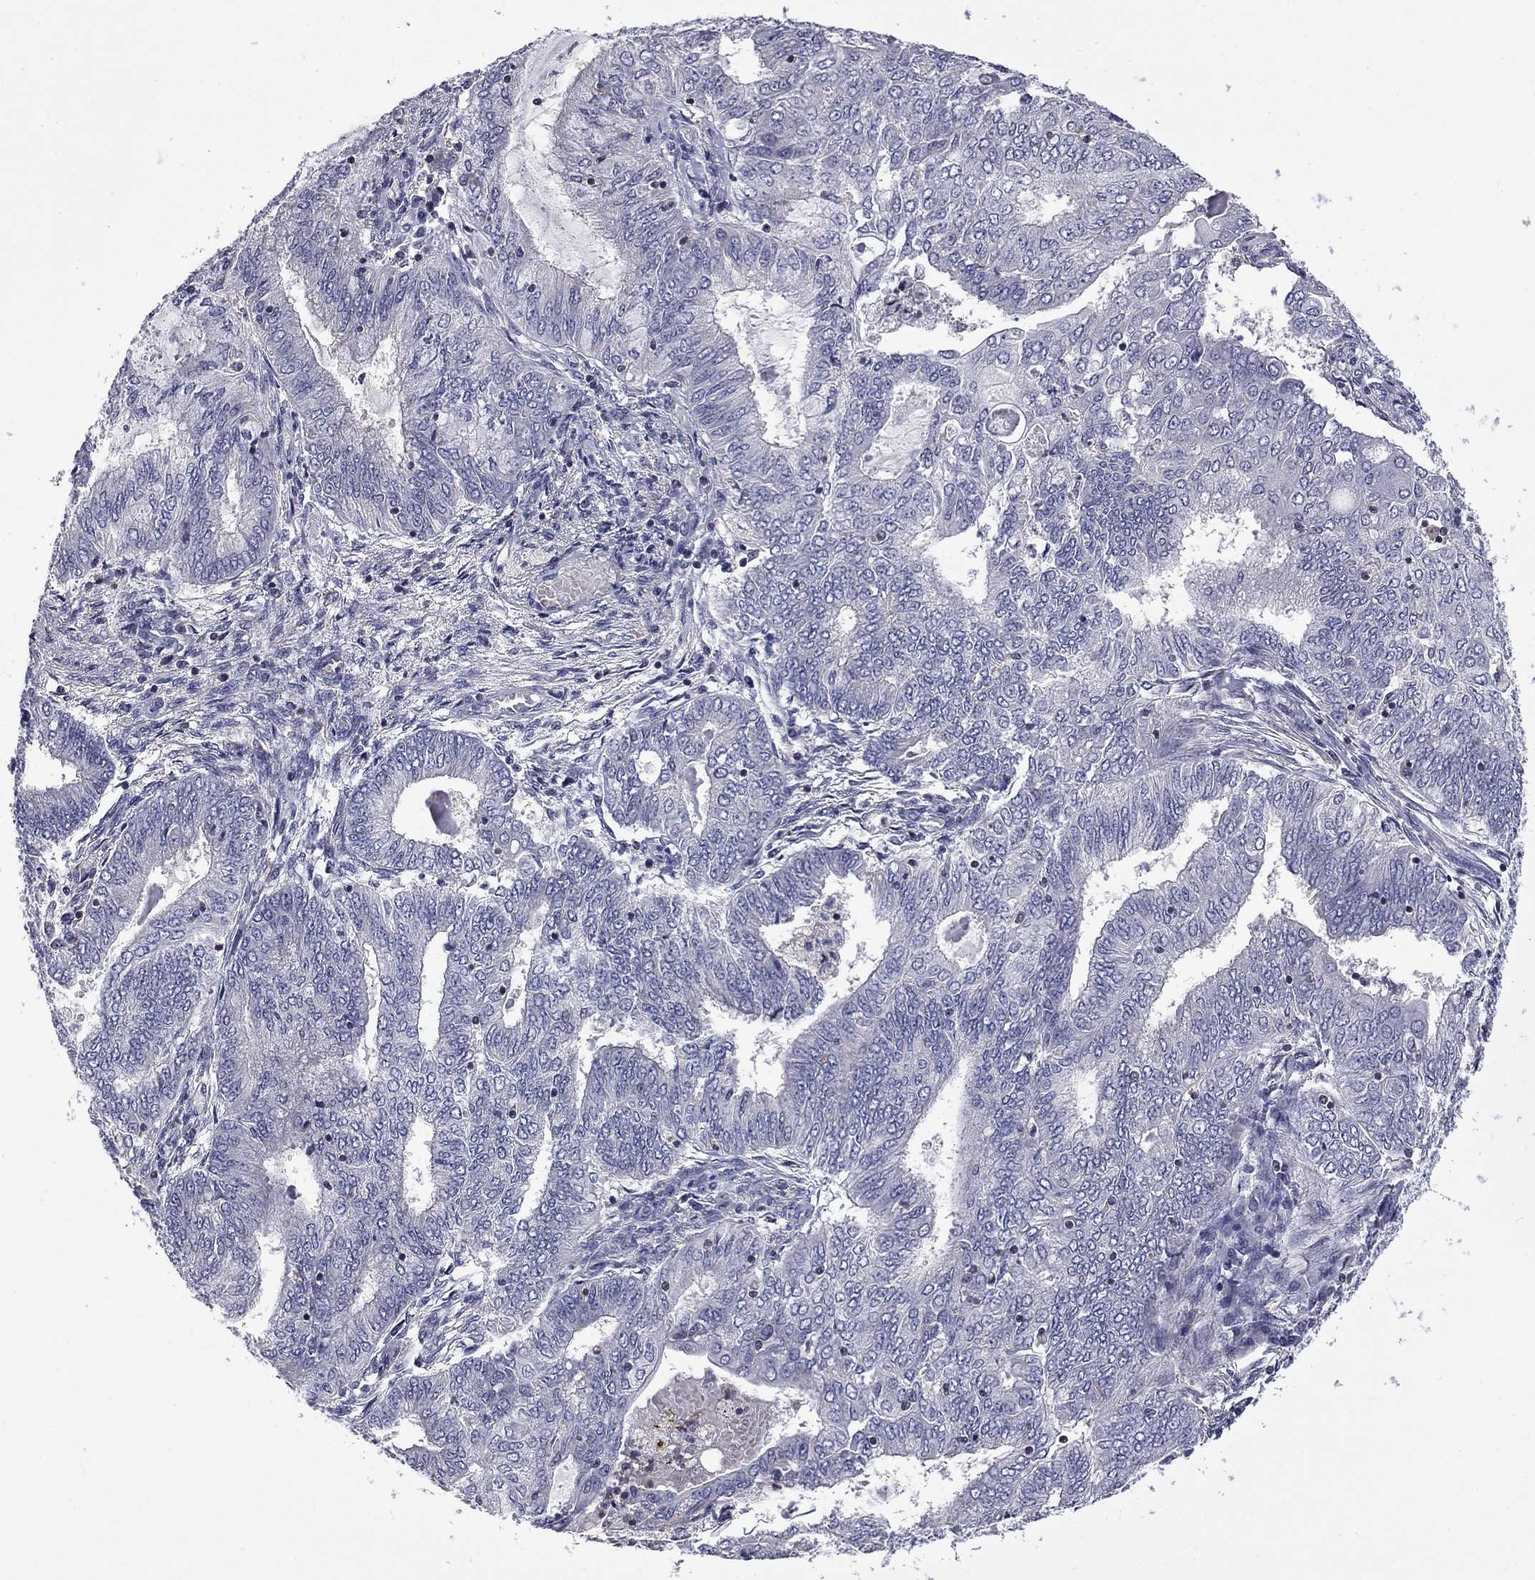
{"staining": {"intensity": "negative", "quantity": "none", "location": "none"}, "tissue": "endometrial cancer", "cell_type": "Tumor cells", "image_type": "cancer", "snomed": [{"axis": "morphology", "description": "Adenocarcinoma, NOS"}, {"axis": "topography", "description": "Endometrium"}], "caption": "Endometrial cancer stained for a protein using IHC displays no expression tumor cells.", "gene": "ARHGAP45", "patient": {"sex": "female", "age": 62}}